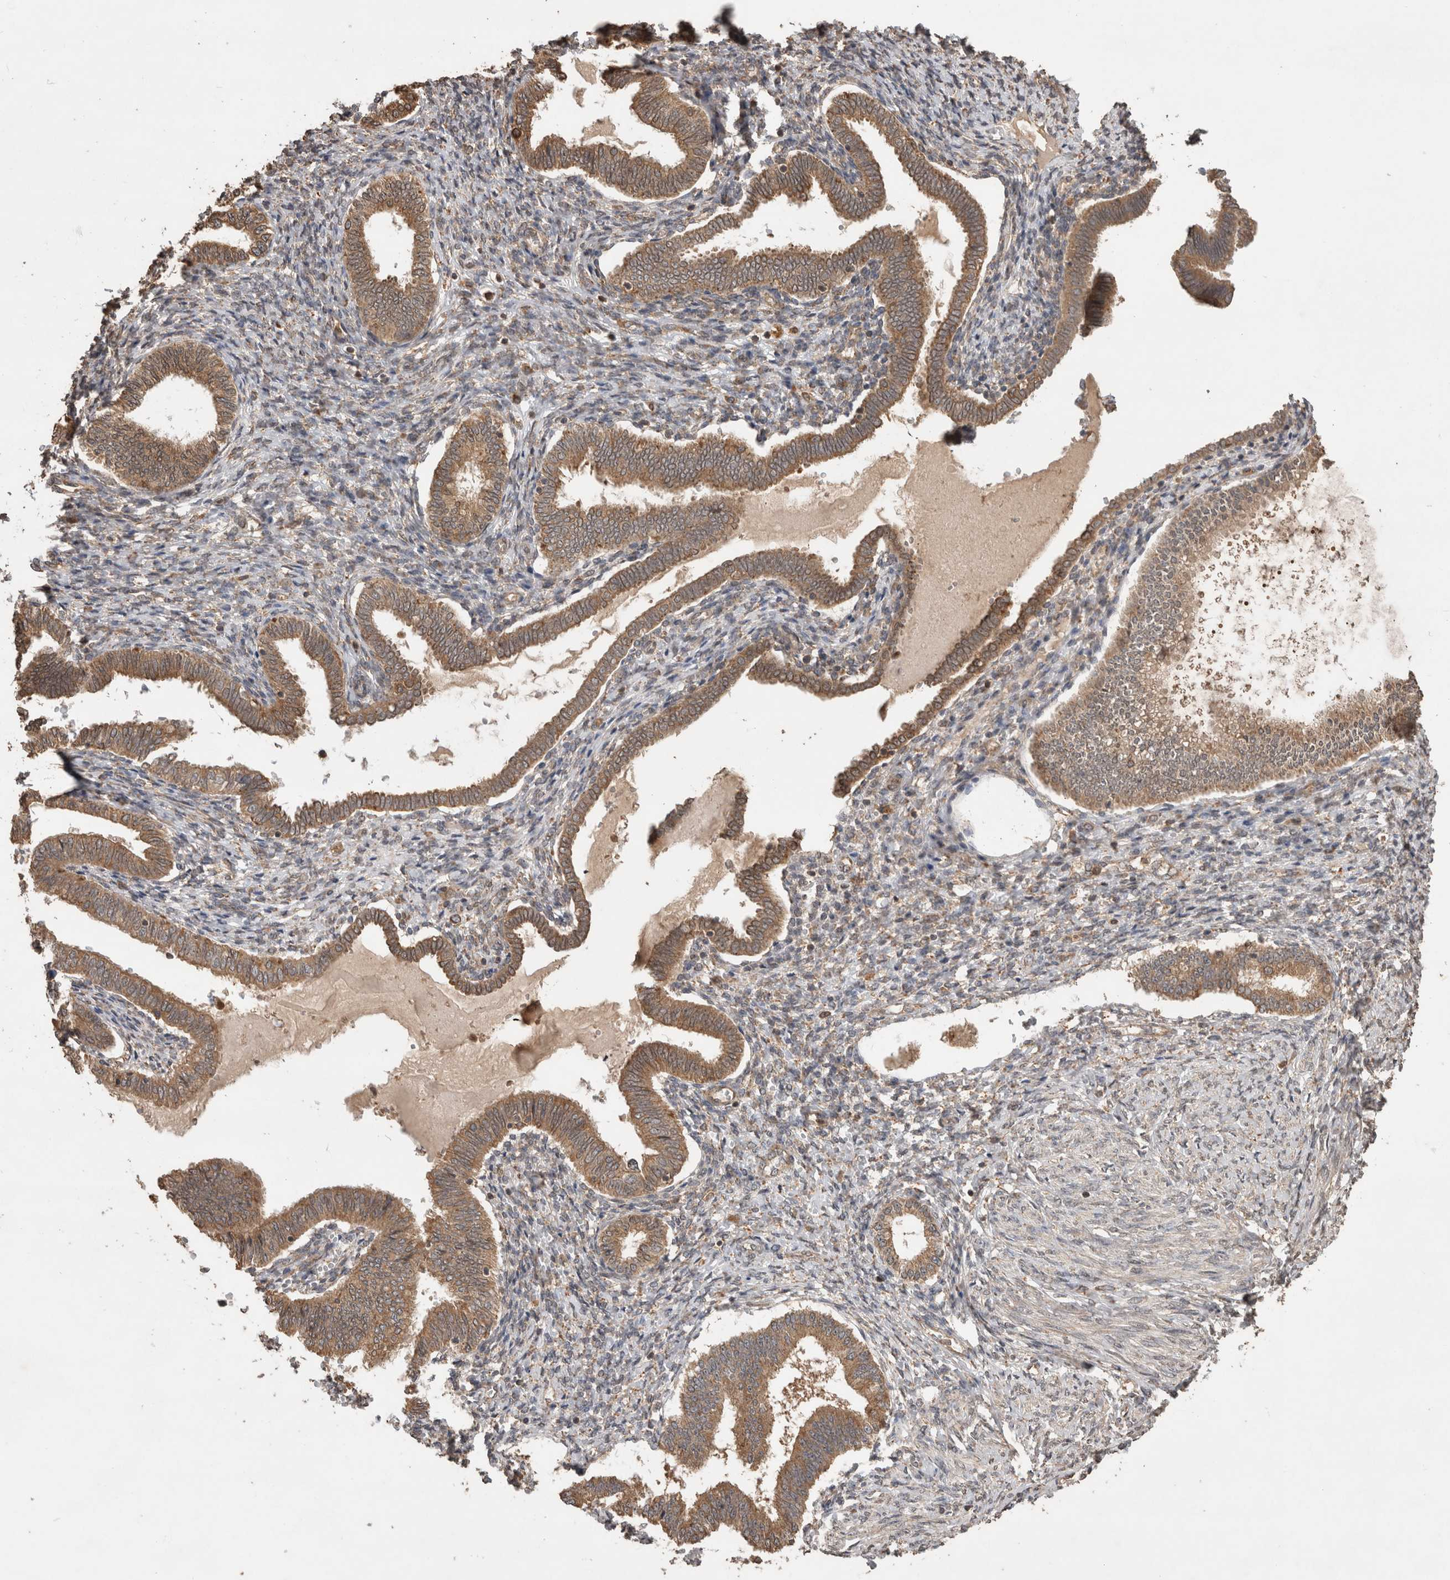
{"staining": {"intensity": "weak", "quantity": "<25%", "location": "cytoplasmic/membranous"}, "tissue": "endometrium", "cell_type": "Cells in endometrial stroma", "image_type": "normal", "snomed": [{"axis": "morphology", "description": "Normal tissue, NOS"}, {"axis": "topography", "description": "Endometrium"}], "caption": "The immunohistochemistry (IHC) photomicrograph has no significant expression in cells in endometrial stroma of endometrium.", "gene": "OTUD7B", "patient": {"sex": "female", "age": 77}}